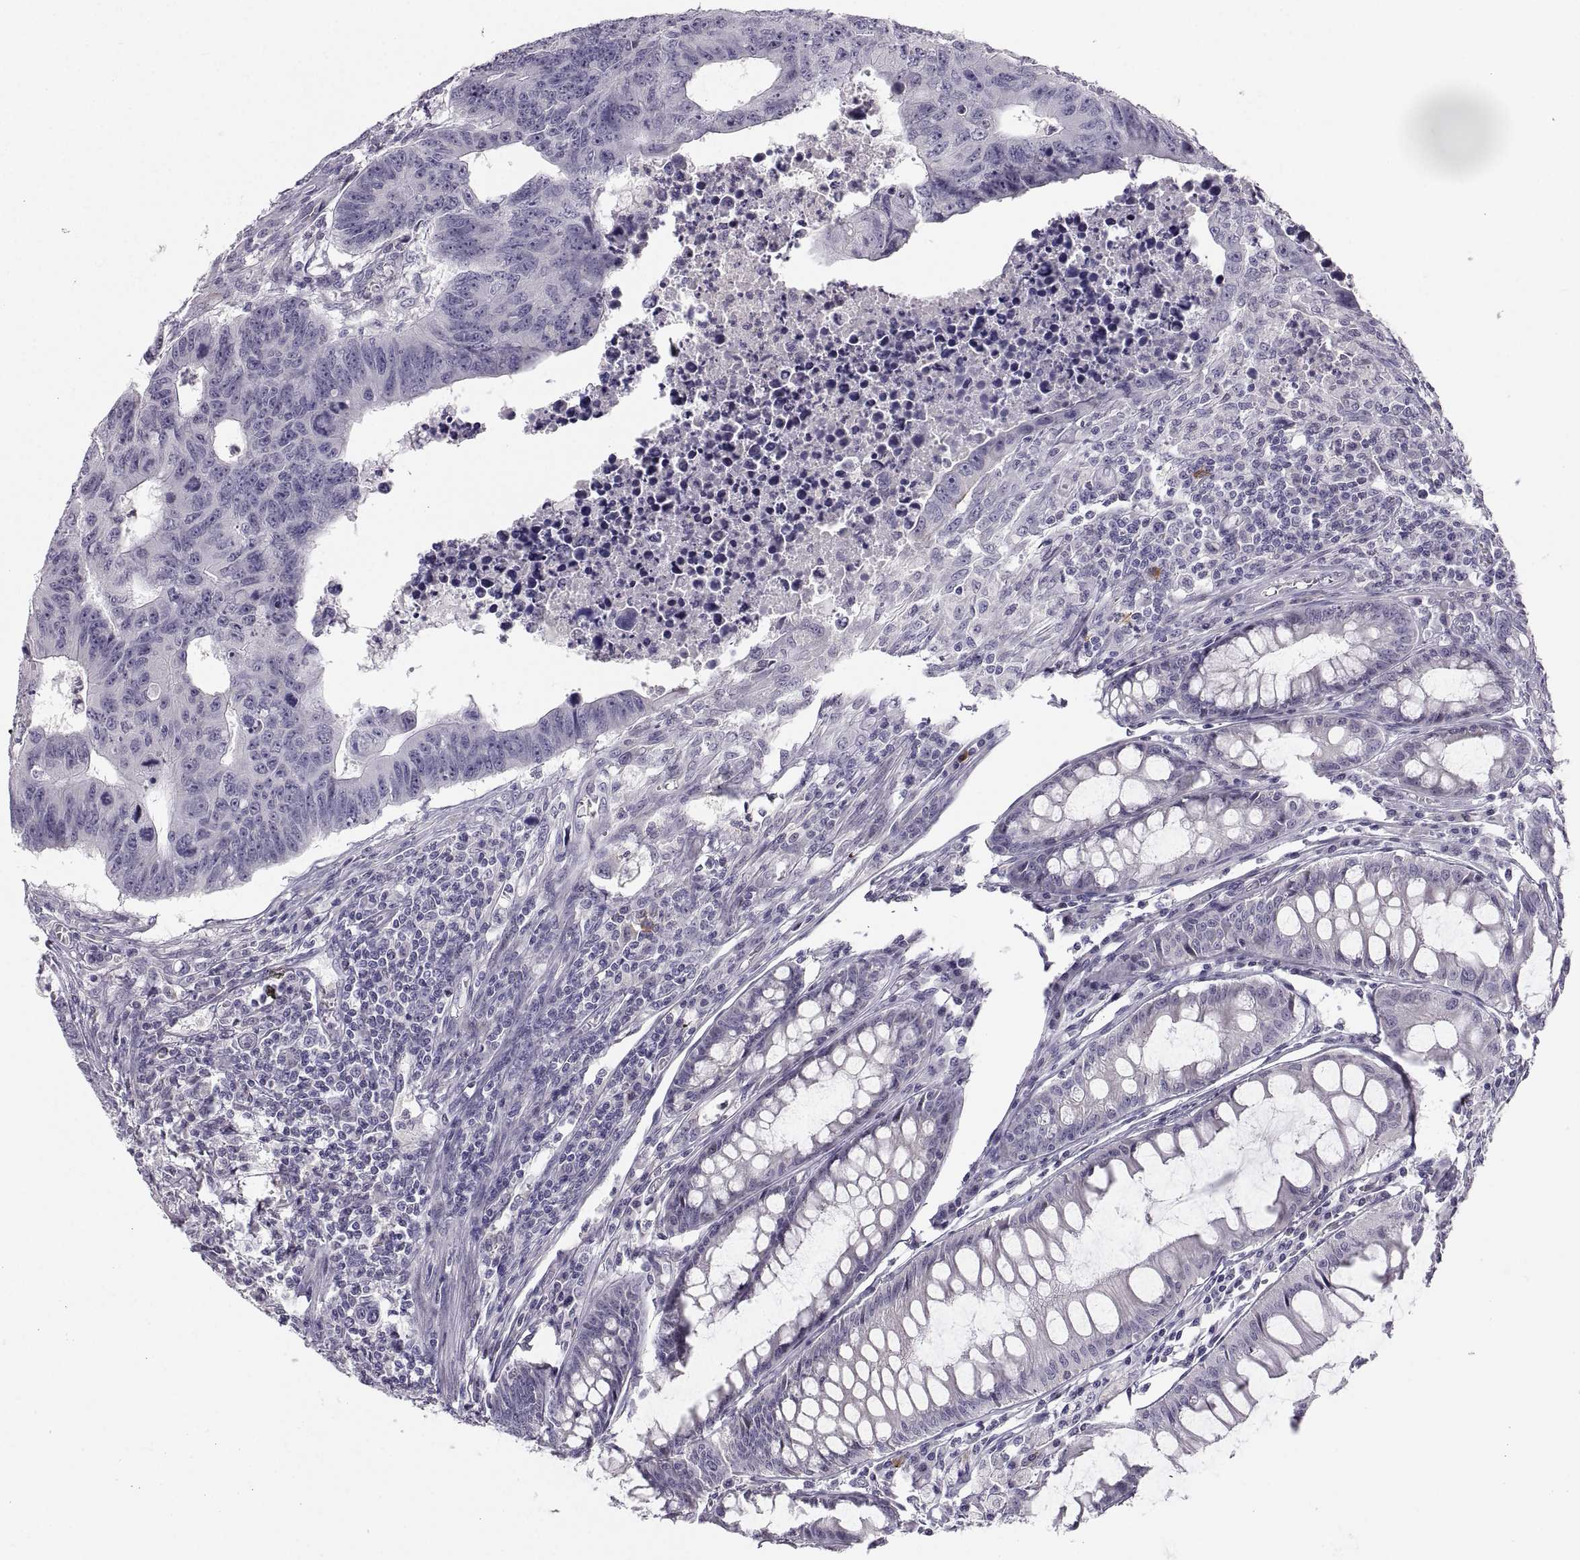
{"staining": {"intensity": "negative", "quantity": "none", "location": "none"}, "tissue": "colorectal cancer", "cell_type": "Tumor cells", "image_type": "cancer", "snomed": [{"axis": "morphology", "description": "Adenocarcinoma, NOS"}, {"axis": "topography", "description": "Rectum"}], "caption": "IHC of human adenocarcinoma (colorectal) exhibits no expression in tumor cells.", "gene": "ZNF185", "patient": {"sex": "female", "age": 85}}